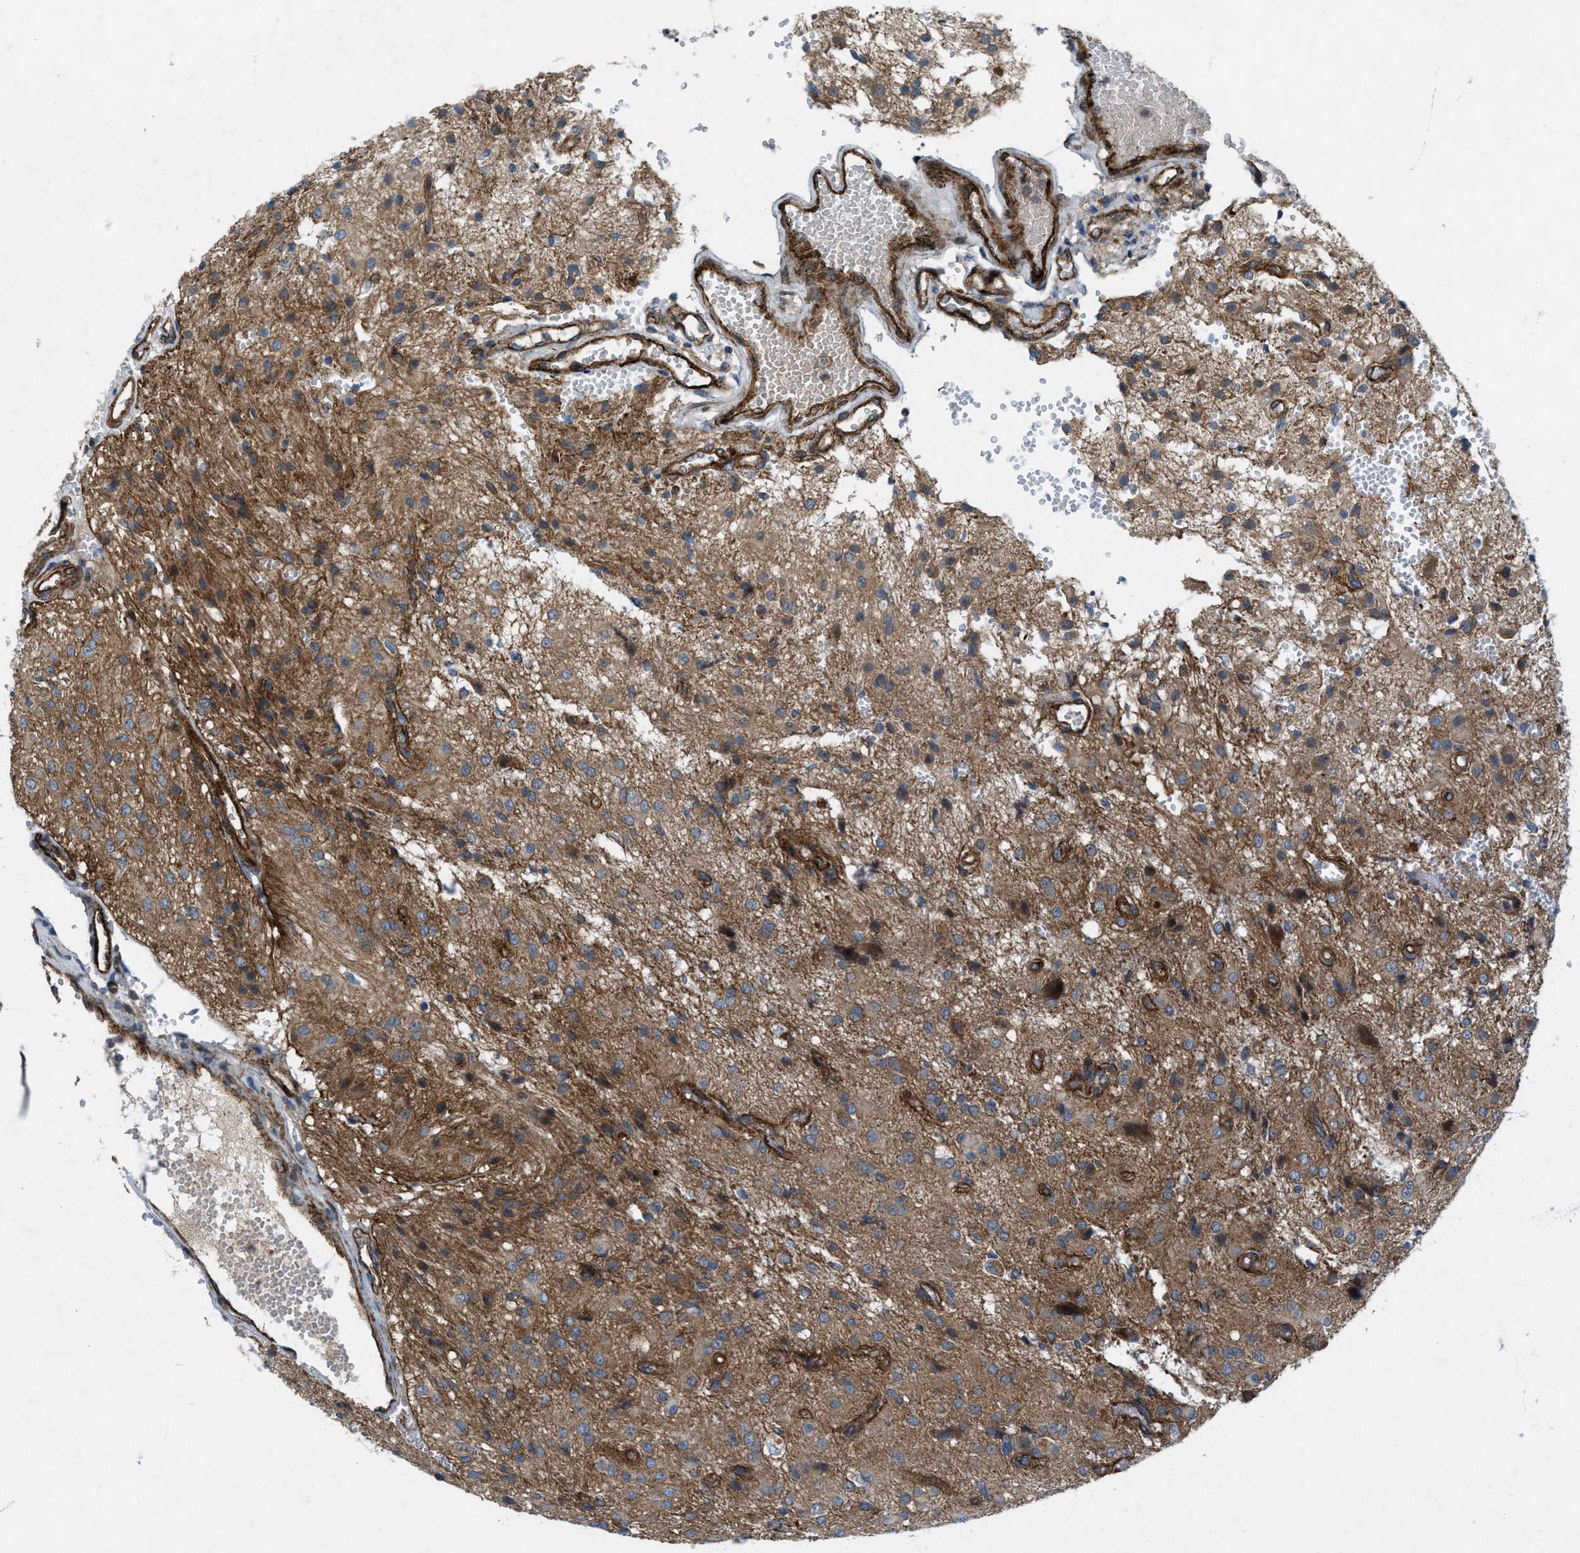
{"staining": {"intensity": "moderate", "quantity": ">75%", "location": "cytoplasmic/membranous"}, "tissue": "glioma", "cell_type": "Tumor cells", "image_type": "cancer", "snomed": [{"axis": "morphology", "description": "Glioma, malignant, High grade"}, {"axis": "topography", "description": "Brain"}], "caption": "Immunohistochemical staining of human malignant glioma (high-grade) demonstrates medium levels of moderate cytoplasmic/membranous protein expression in about >75% of tumor cells. (IHC, brightfield microscopy, high magnification).", "gene": "URGCP", "patient": {"sex": "female", "age": 59}}